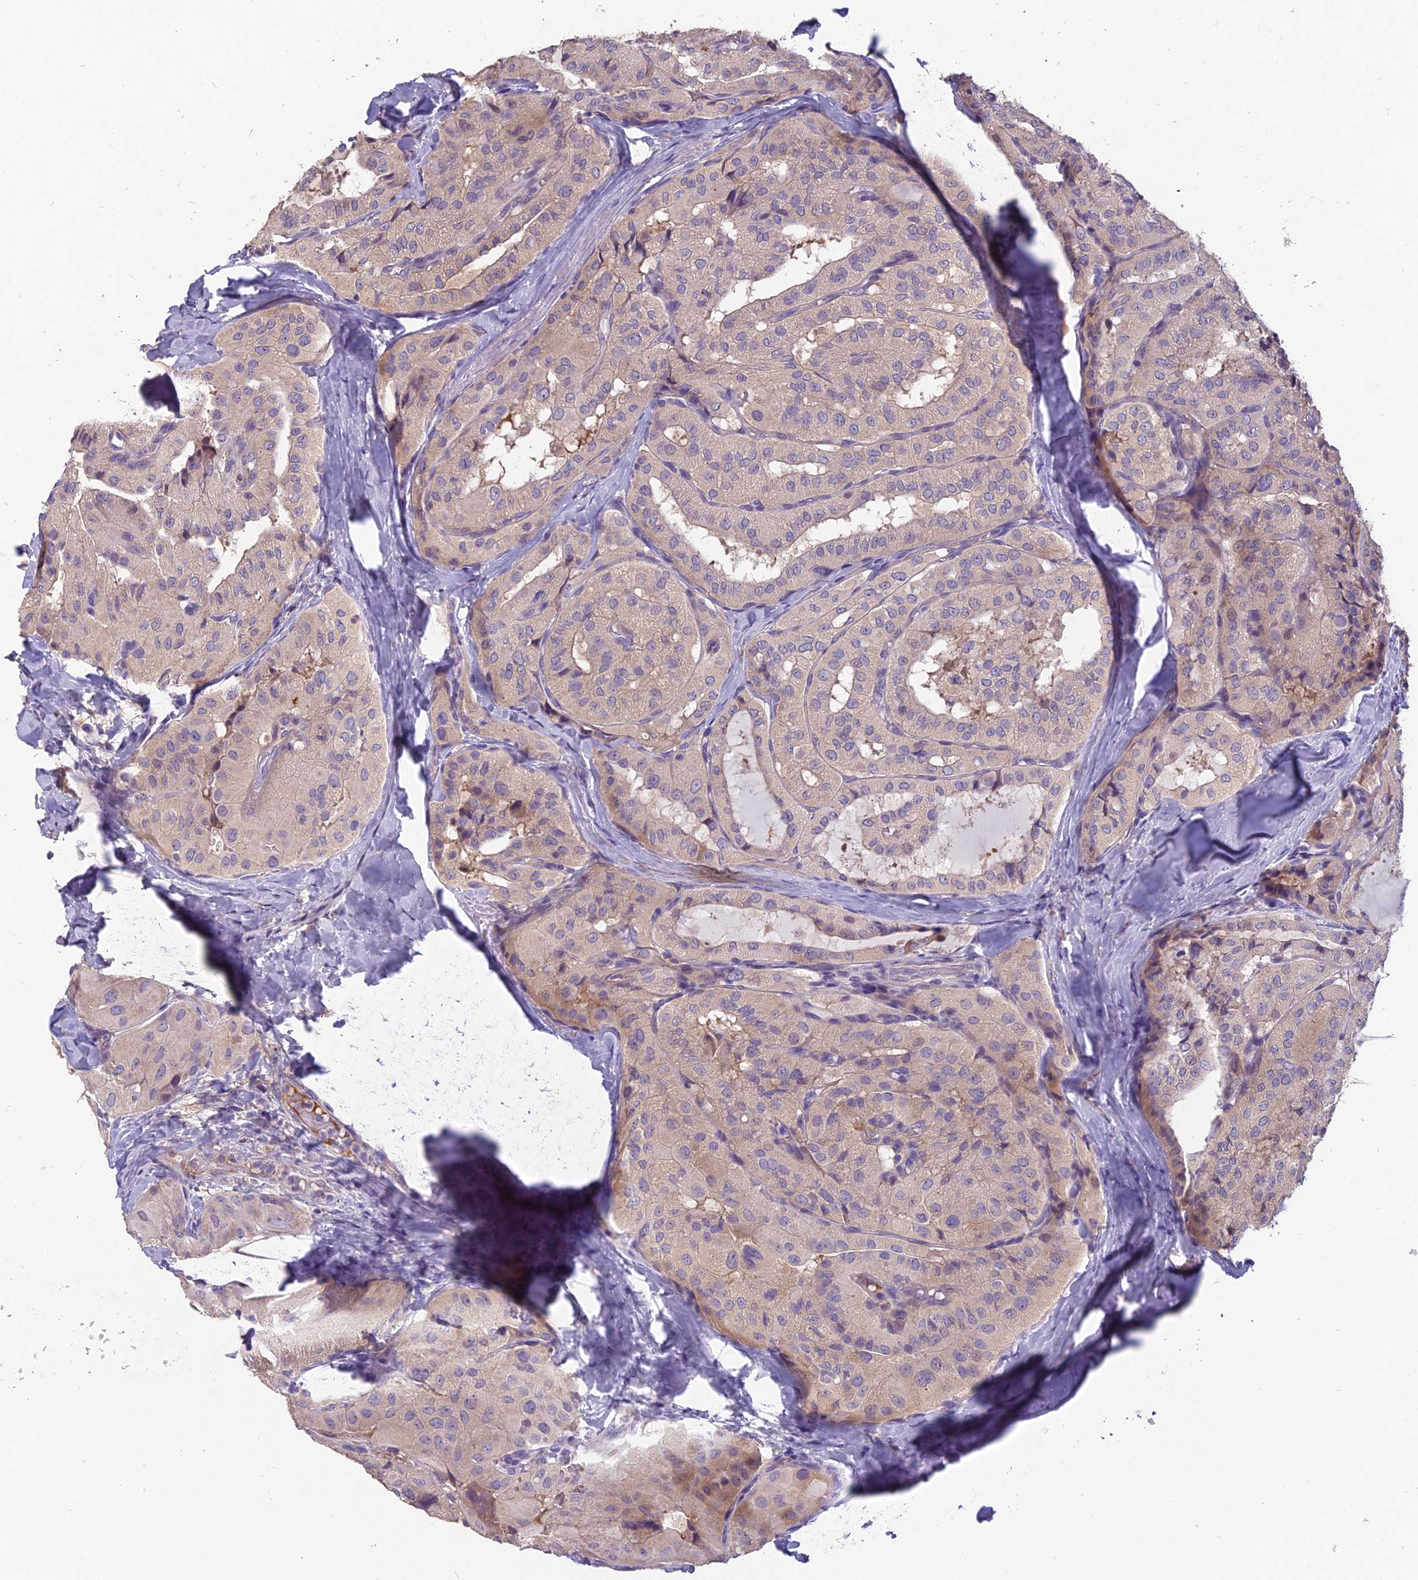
{"staining": {"intensity": "weak", "quantity": ">75%", "location": "cytoplasmic/membranous"}, "tissue": "thyroid cancer", "cell_type": "Tumor cells", "image_type": "cancer", "snomed": [{"axis": "morphology", "description": "Normal tissue, NOS"}, {"axis": "morphology", "description": "Papillary adenocarcinoma, NOS"}, {"axis": "topography", "description": "Thyroid gland"}], "caption": "Immunohistochemistry staining of thyroid papillary adenocarcinoma, which reveals low levels of weak cytoplasmic/membranous positivity in approximately >75% of tumor cells indicating weak cytoplasmic/membranous protein positivity. The staining was performed using DAB (3,3'-diaminobenzidine) (brown) for protein detection and nuclei were counterstained in hematoxylin (blue).", "gene": "CEACAM16", "patient": {"sex": "female", "age": 59}}